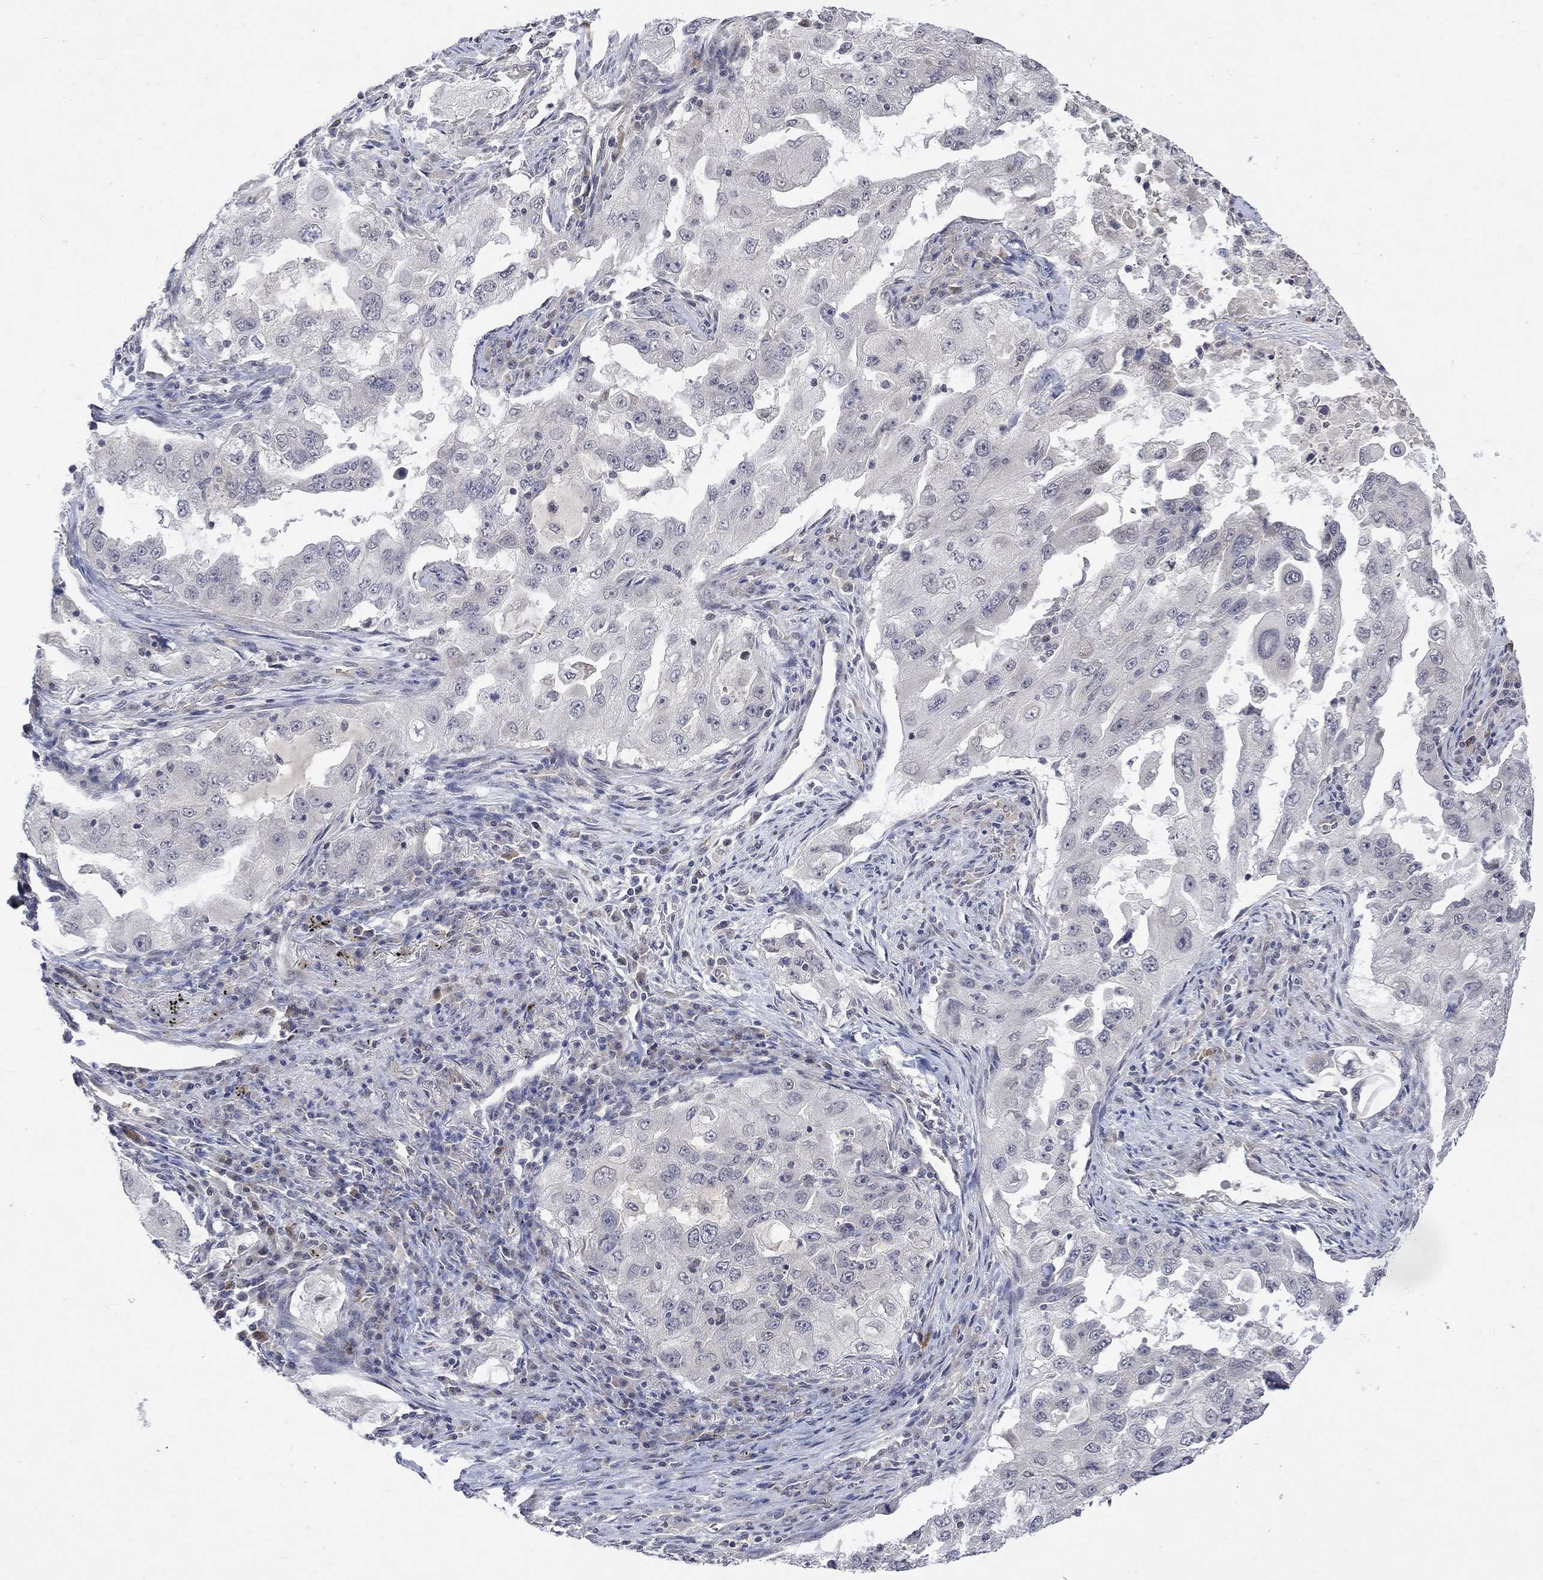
{"staining": {"intensity": "negative", "quantity": "none", "location": "none"}, "tissue": "lung cancer", "cell_type": "Tumor cells", "image_type": "cancer", "snomed": [{"axis": "morphology", "description": "Adenocarcinoma, NOS"}, {"axis": "topography", "description": "Lung"}], "caption": "Tumor cells are negative for protein expression in human adenocarcinoma (lung).", "gene": "GRIN2D", "patient": {"sex": "female", "age": 61}}